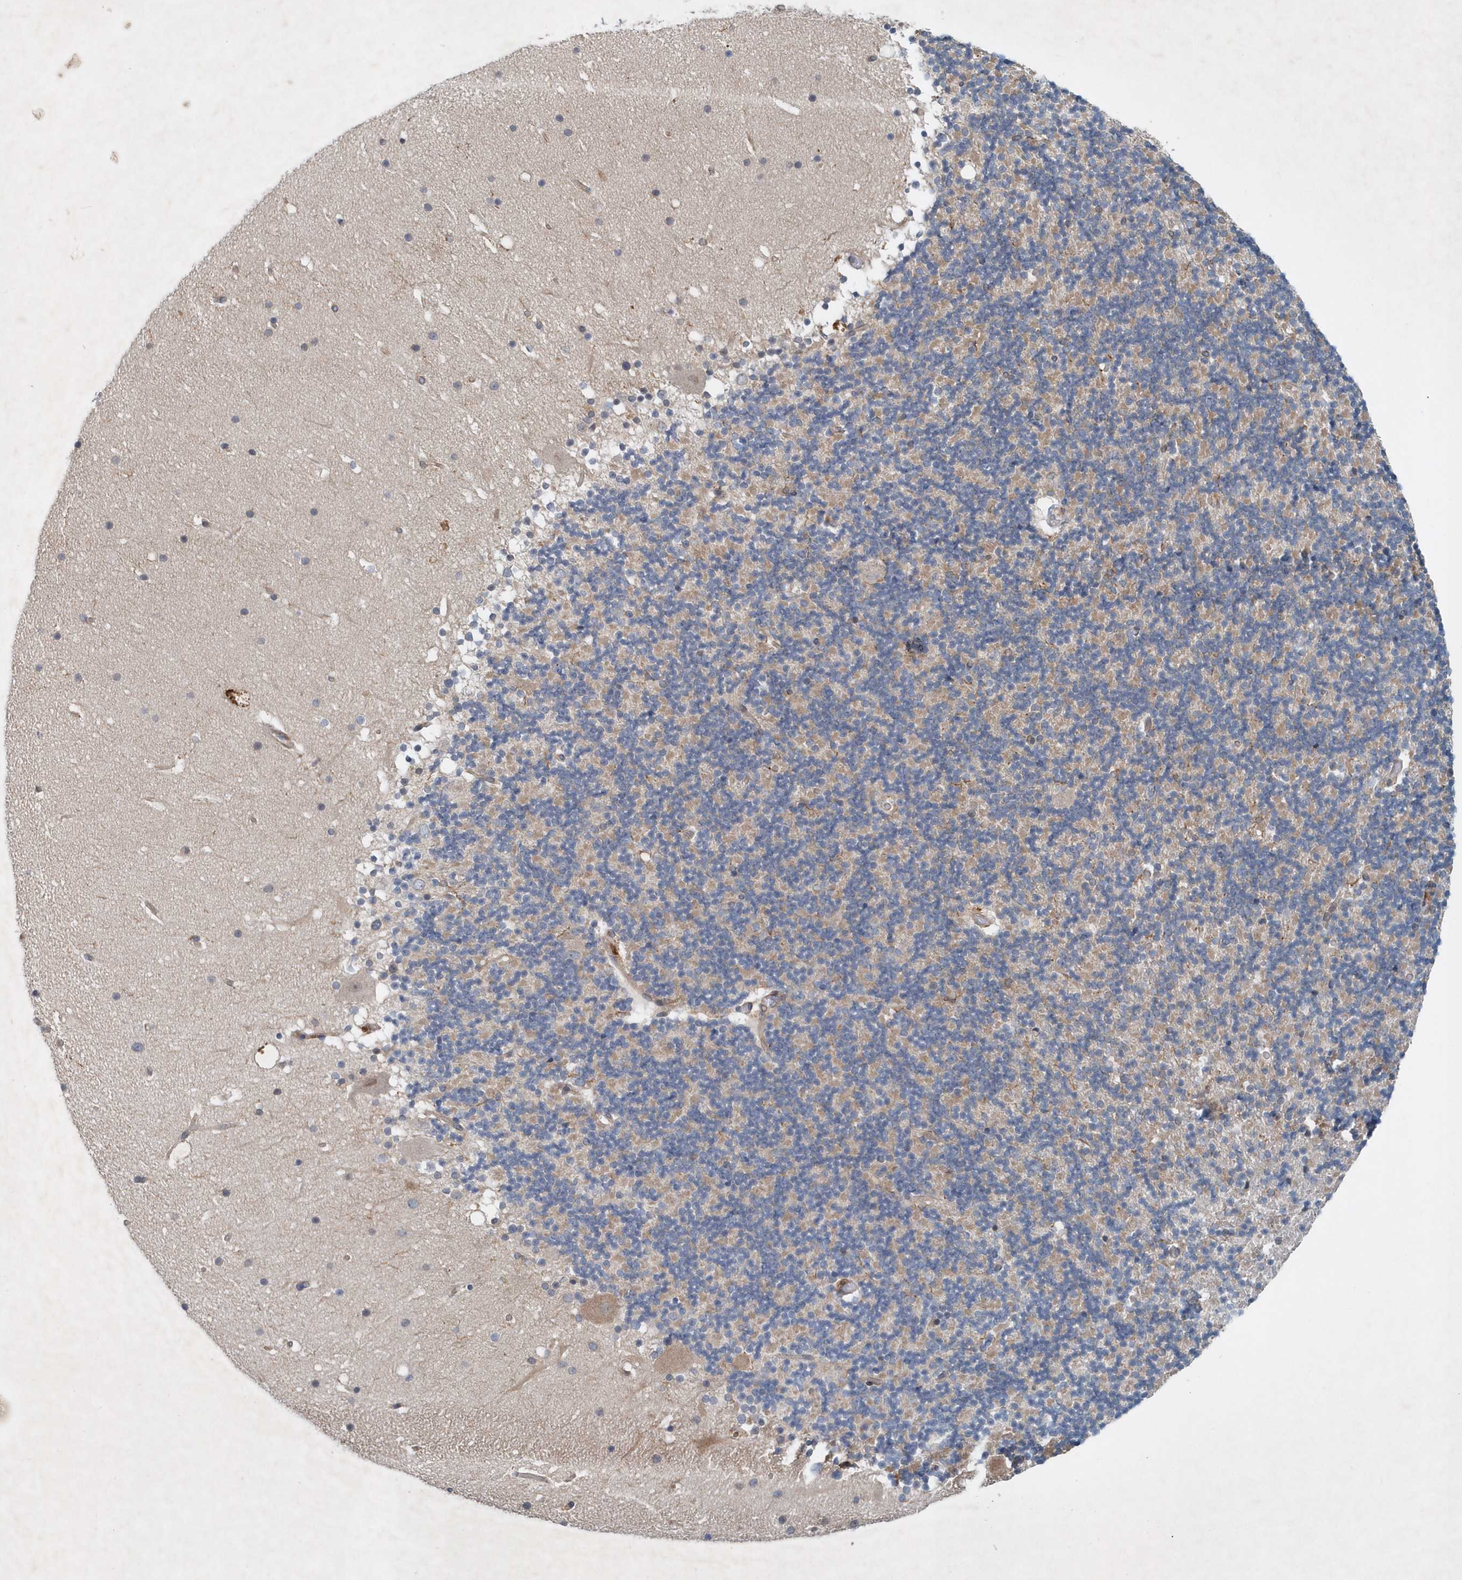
{"staining": {"intensity": "negative", "quantity": "none", "location": "none"}, "tissue": "cerebellum", "cell_type": "Cells in granular layer", "image_type": "normal", "snomed": [{"axis": "morphology", "description": "Normal tissue, NOS"}, {"axis": "topography", "description": "Cerebellum"}], "caption": "Histopathology image shows no significant protein expression in cells in granular layer of unremarkable cerebellum. (DAB (3,3'-diaminobenzidine) immunohistochemistry, high magnification).", "gene": "P2RY10", "patient": {"sex": "male", "age": 57}}